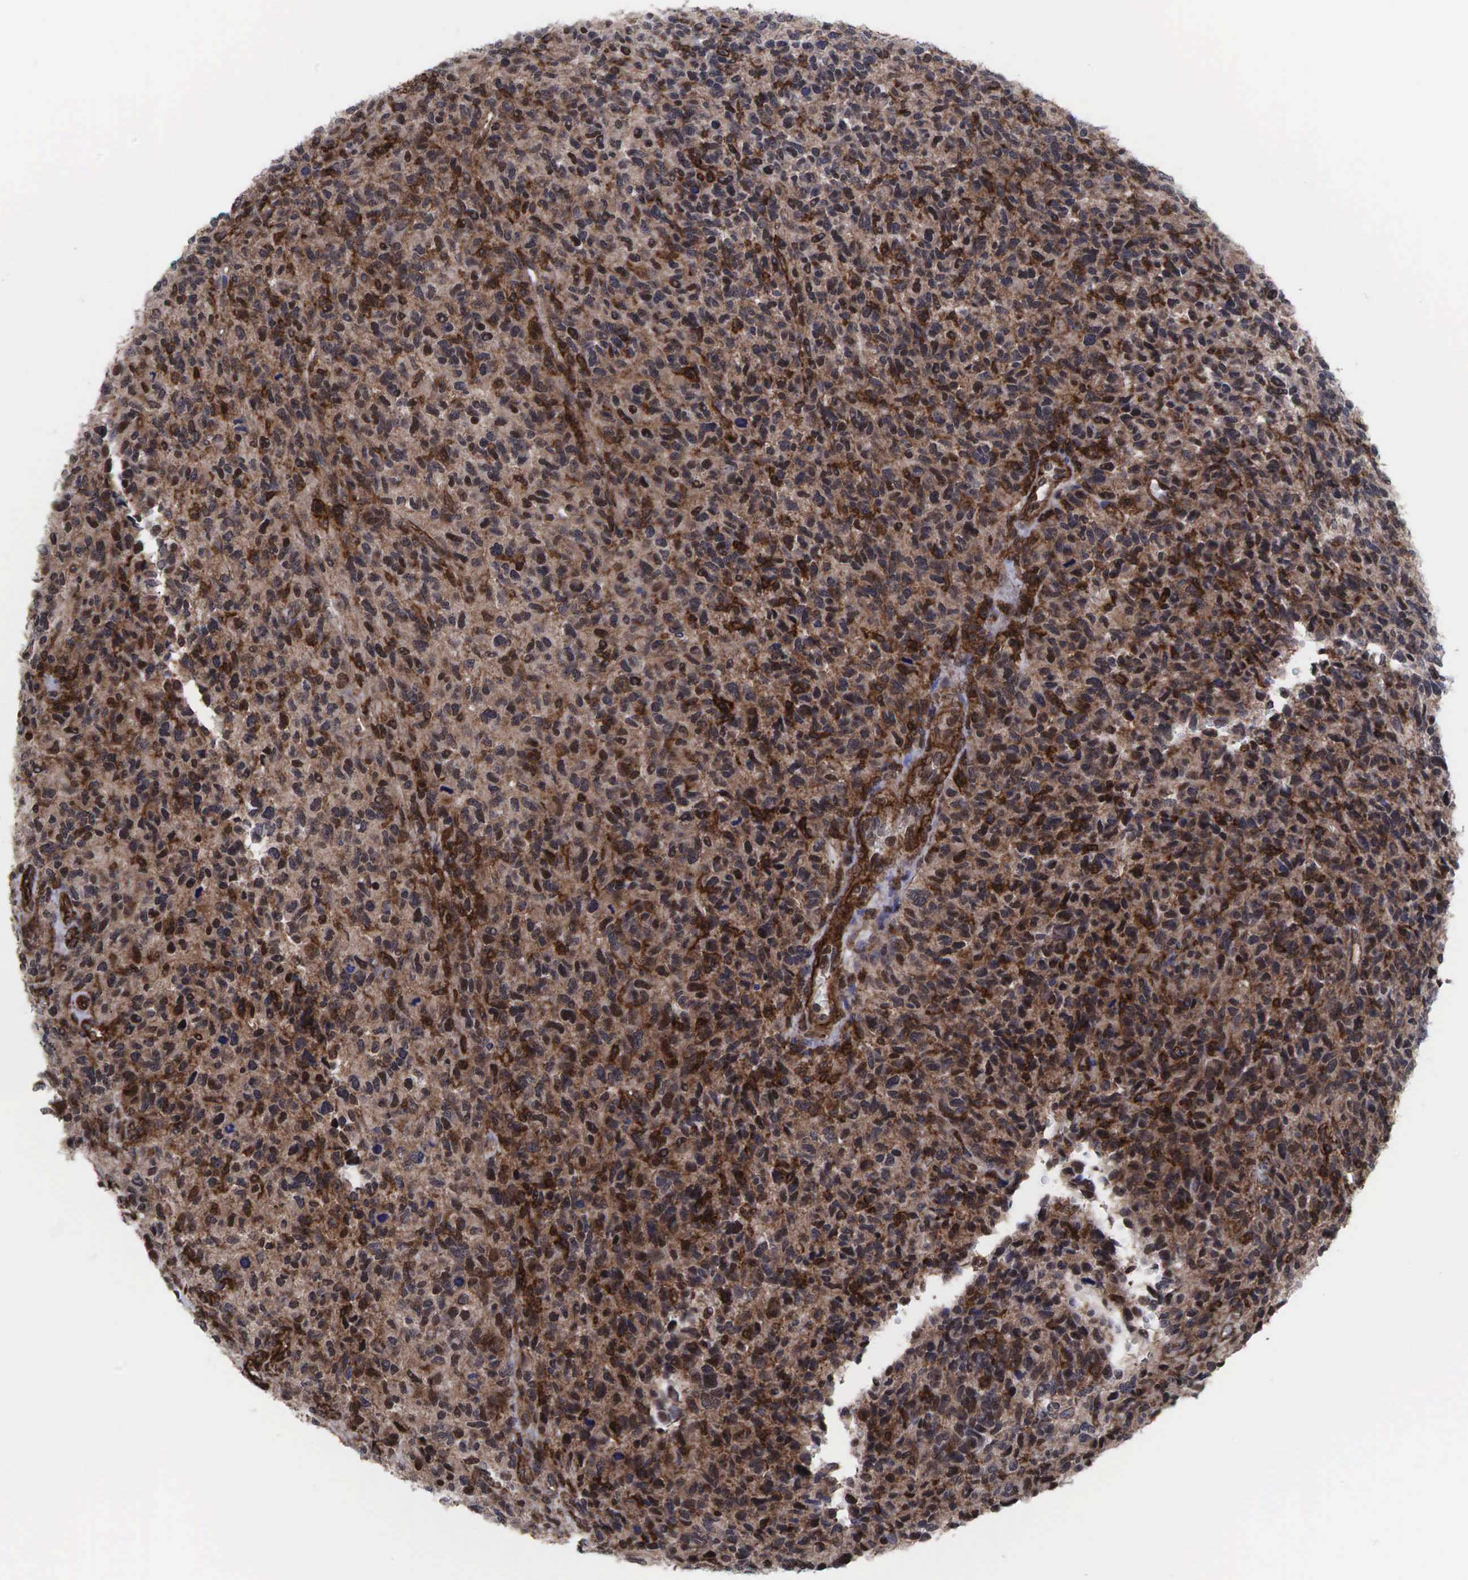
{"staining": {"intensity": "moderate", "quantity": ">75%", "location": "cytoplasmic/membranous,nuclear"}, "tissue": "glioma", "cell_type": "Tumor cells", "image_type": "cancer", "snomed": [{"axis": "morphology", "description": "Glioma, malignant, High grade"}, {"axis": "topography", "description": "Brain"}], "caption": "A photomicrograph of malignant high-grade glioma stained for a protein reveals moderate cytoplasmic/membranous and nuclear brown staining in tumor cells.", "gene": "GPRASP1", "patient": {"sex": "male", "age": 77}}